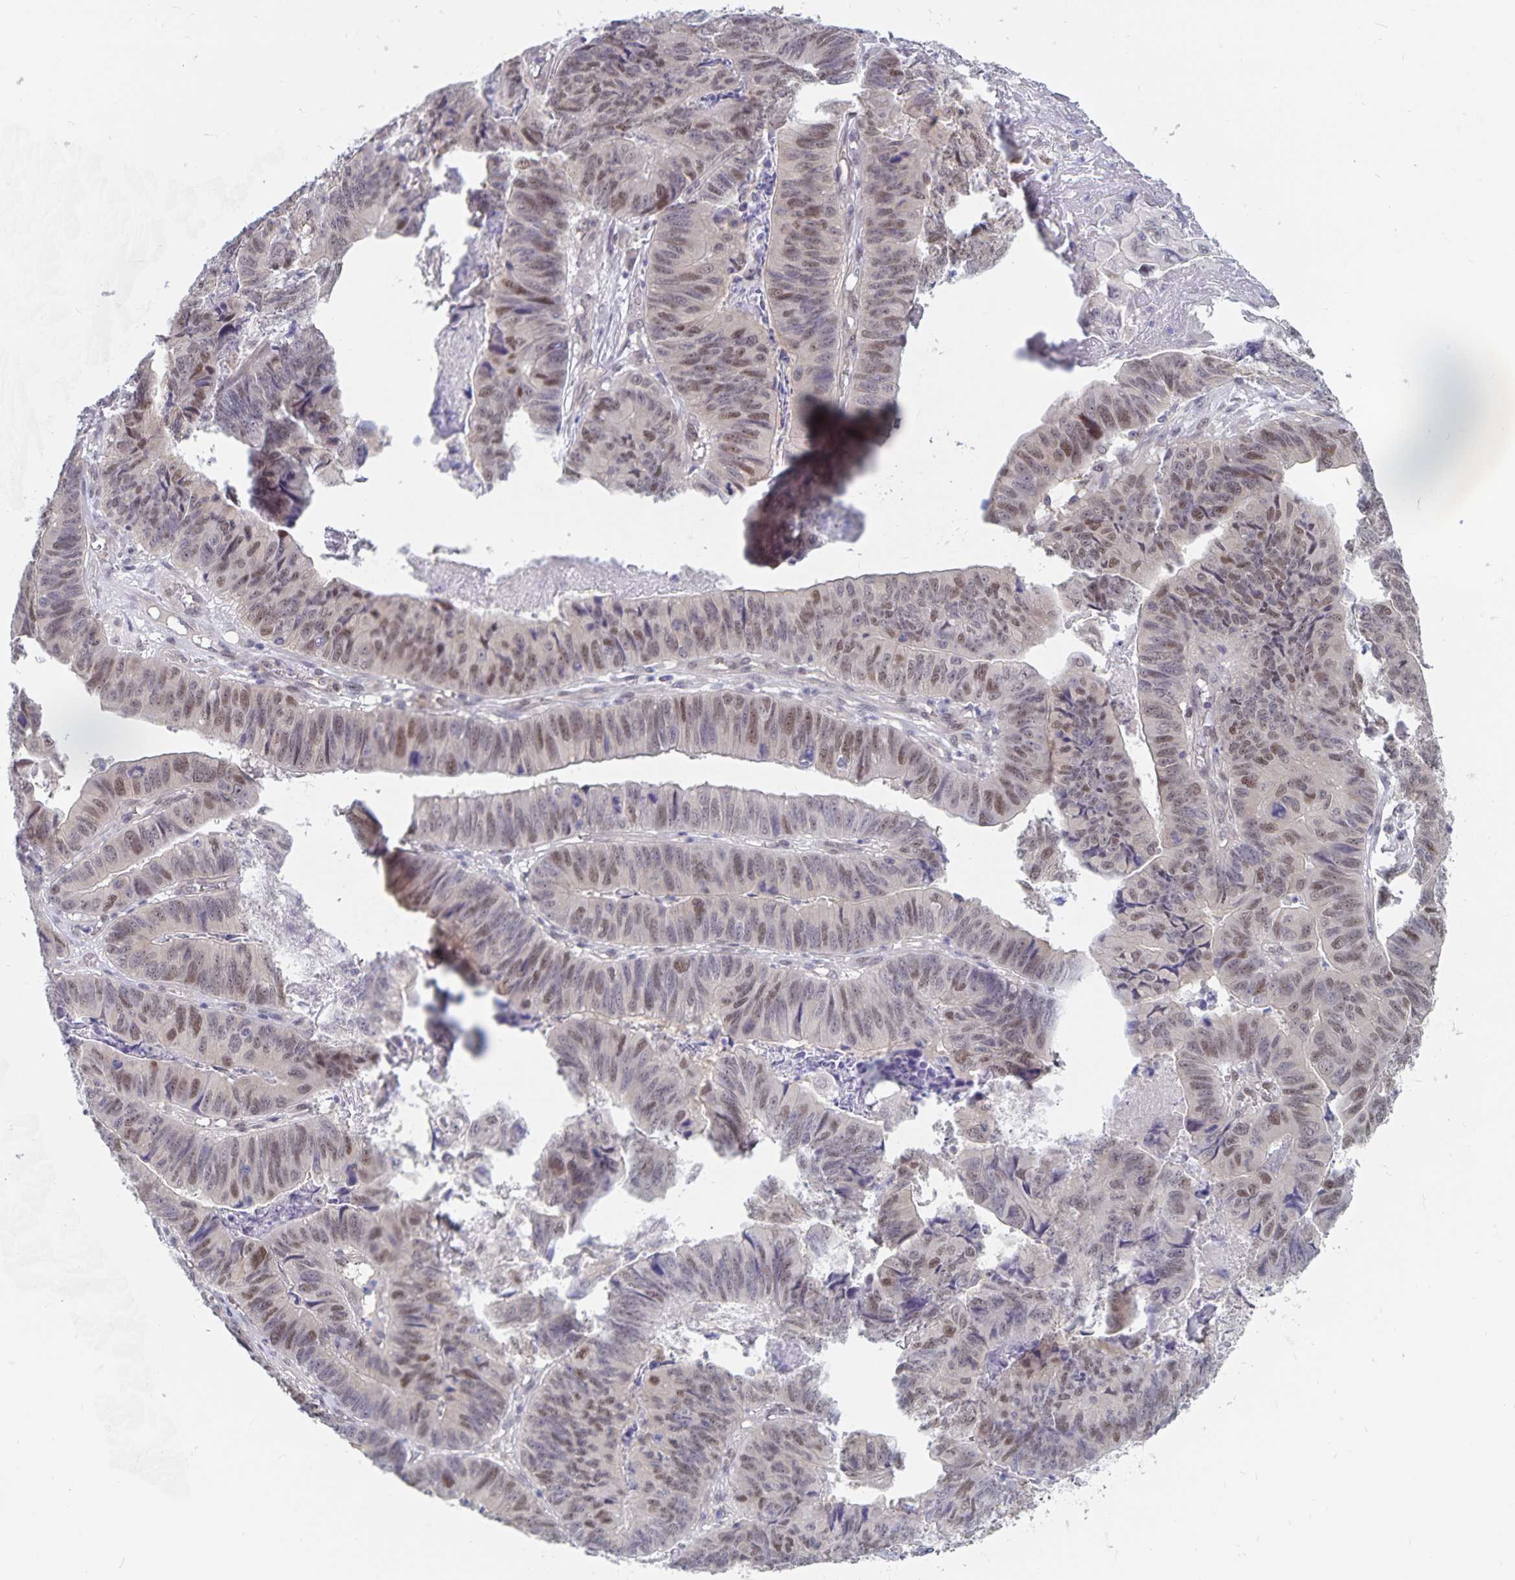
{"staining": {"intensity": "weak", "quantity": "25%-75%", "location": "nuclear"}, "tissue": "stomach cancer", "cell_type": "Tumor cells", "image_type": "cancer", "snomed": [{"axis": "morphology", "description": "Adenocarcinoma, NOS"}, {"axis": "topography", "description": "Stomach, lower"}], "caption": "Stomach cancer stained with a brown dye displays weak nuclear positive expression in about 25%-75% of tumor cells.", "gene": "BAG6", "patient": {"sex": "male", "age": 77}}